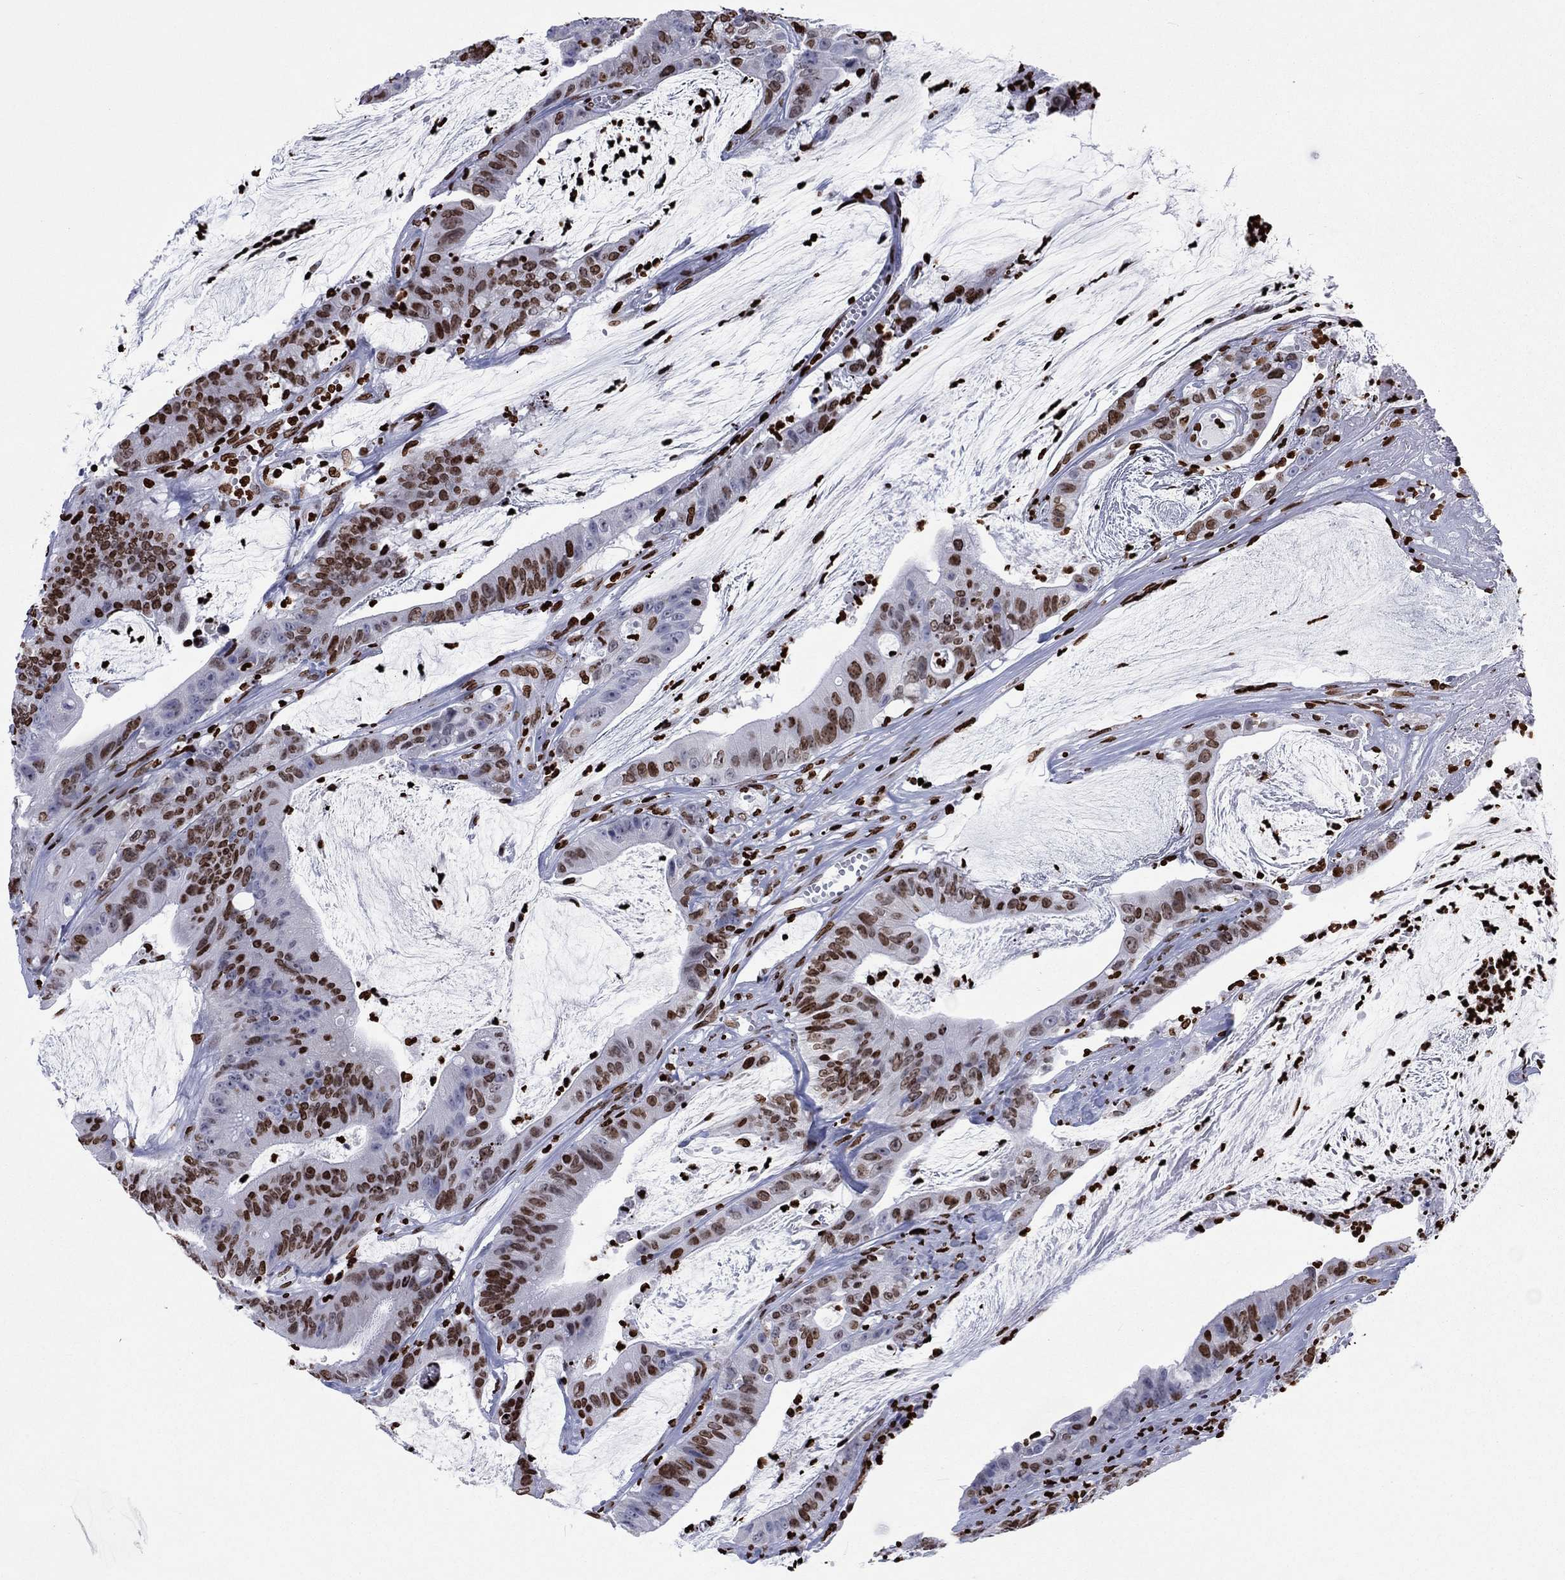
{"staining": {"intensity": "moderate", "quantity": ">75%", "location": "nuclear"}, "tissue": "colorectal cancer", "cell_type": "Tumor cells", "image_type": "cancer", "snomed": [{"axis": "morphology", "description": "Adenocarcinoma, NOS"}, {"axis": "topography", "description": "Colon"}], "caption": "IHC micrograph of adenocarcinoma (colorectal) stained for a protein (brown), which shows medium levels of moderate nuclear positivity in about >75% of tumor cells.", "gene": "H1-5", "patient": {"sex": "female", "age": 69}}